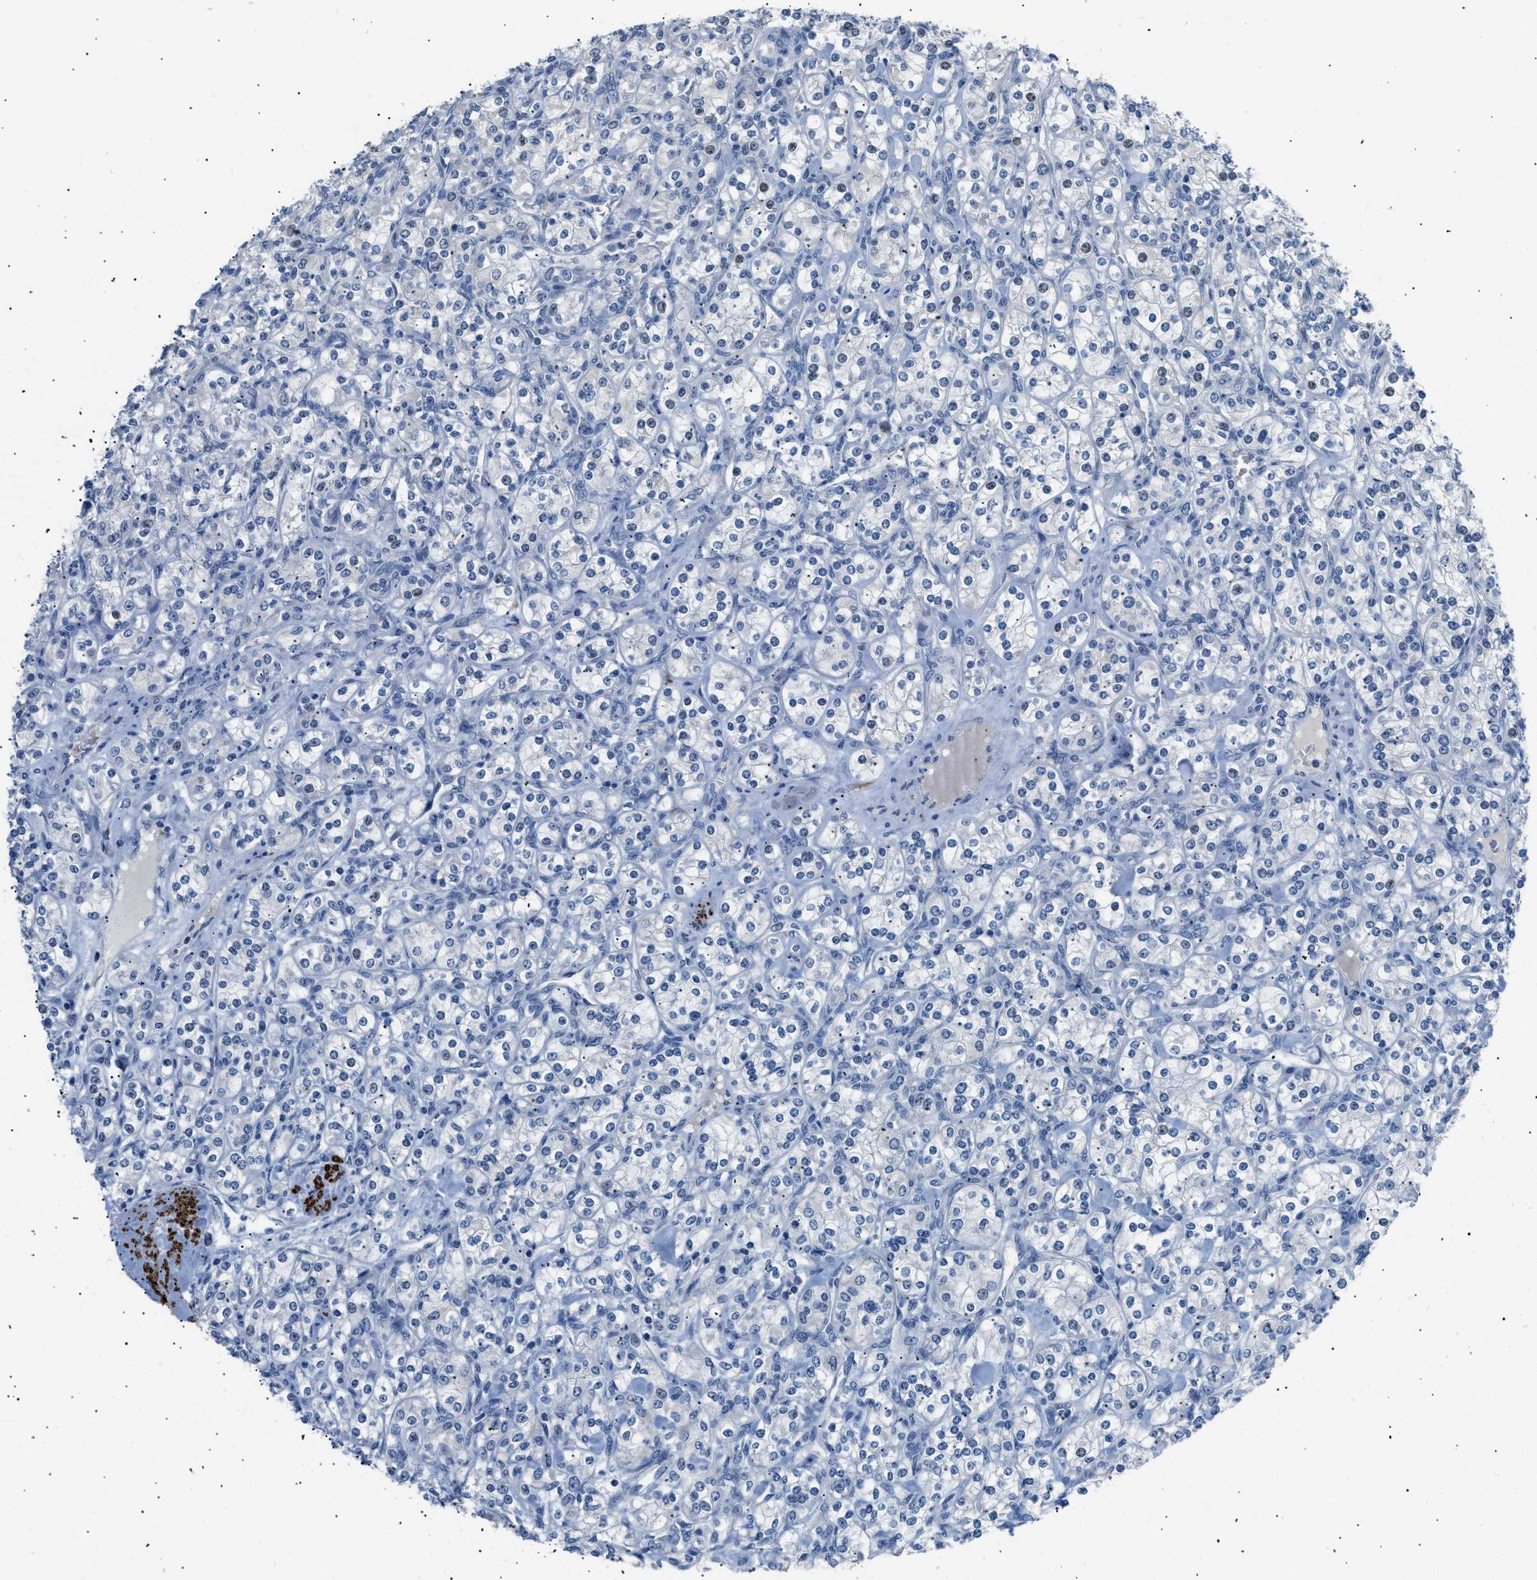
{"staining": {"intensity": "negative", "quantity": "none", "location": "none"}, "tissue": "renal cancer", "cell_type": "Tumor cells", "image_type": "cancer", "snomed": [{"axis": "morphology", "description": "Adenocarcinoma, NOS"}, {"axis": "topography", "description": "Kidney"}], "caption": "DAB (3,3'-diaminobenzidine) immunohistochemical staining of human renal adenocarcinoma shows no significant expression in tumor cells.", "gene": "ICA1", "patient": {"sex": "male", "age": 77}}